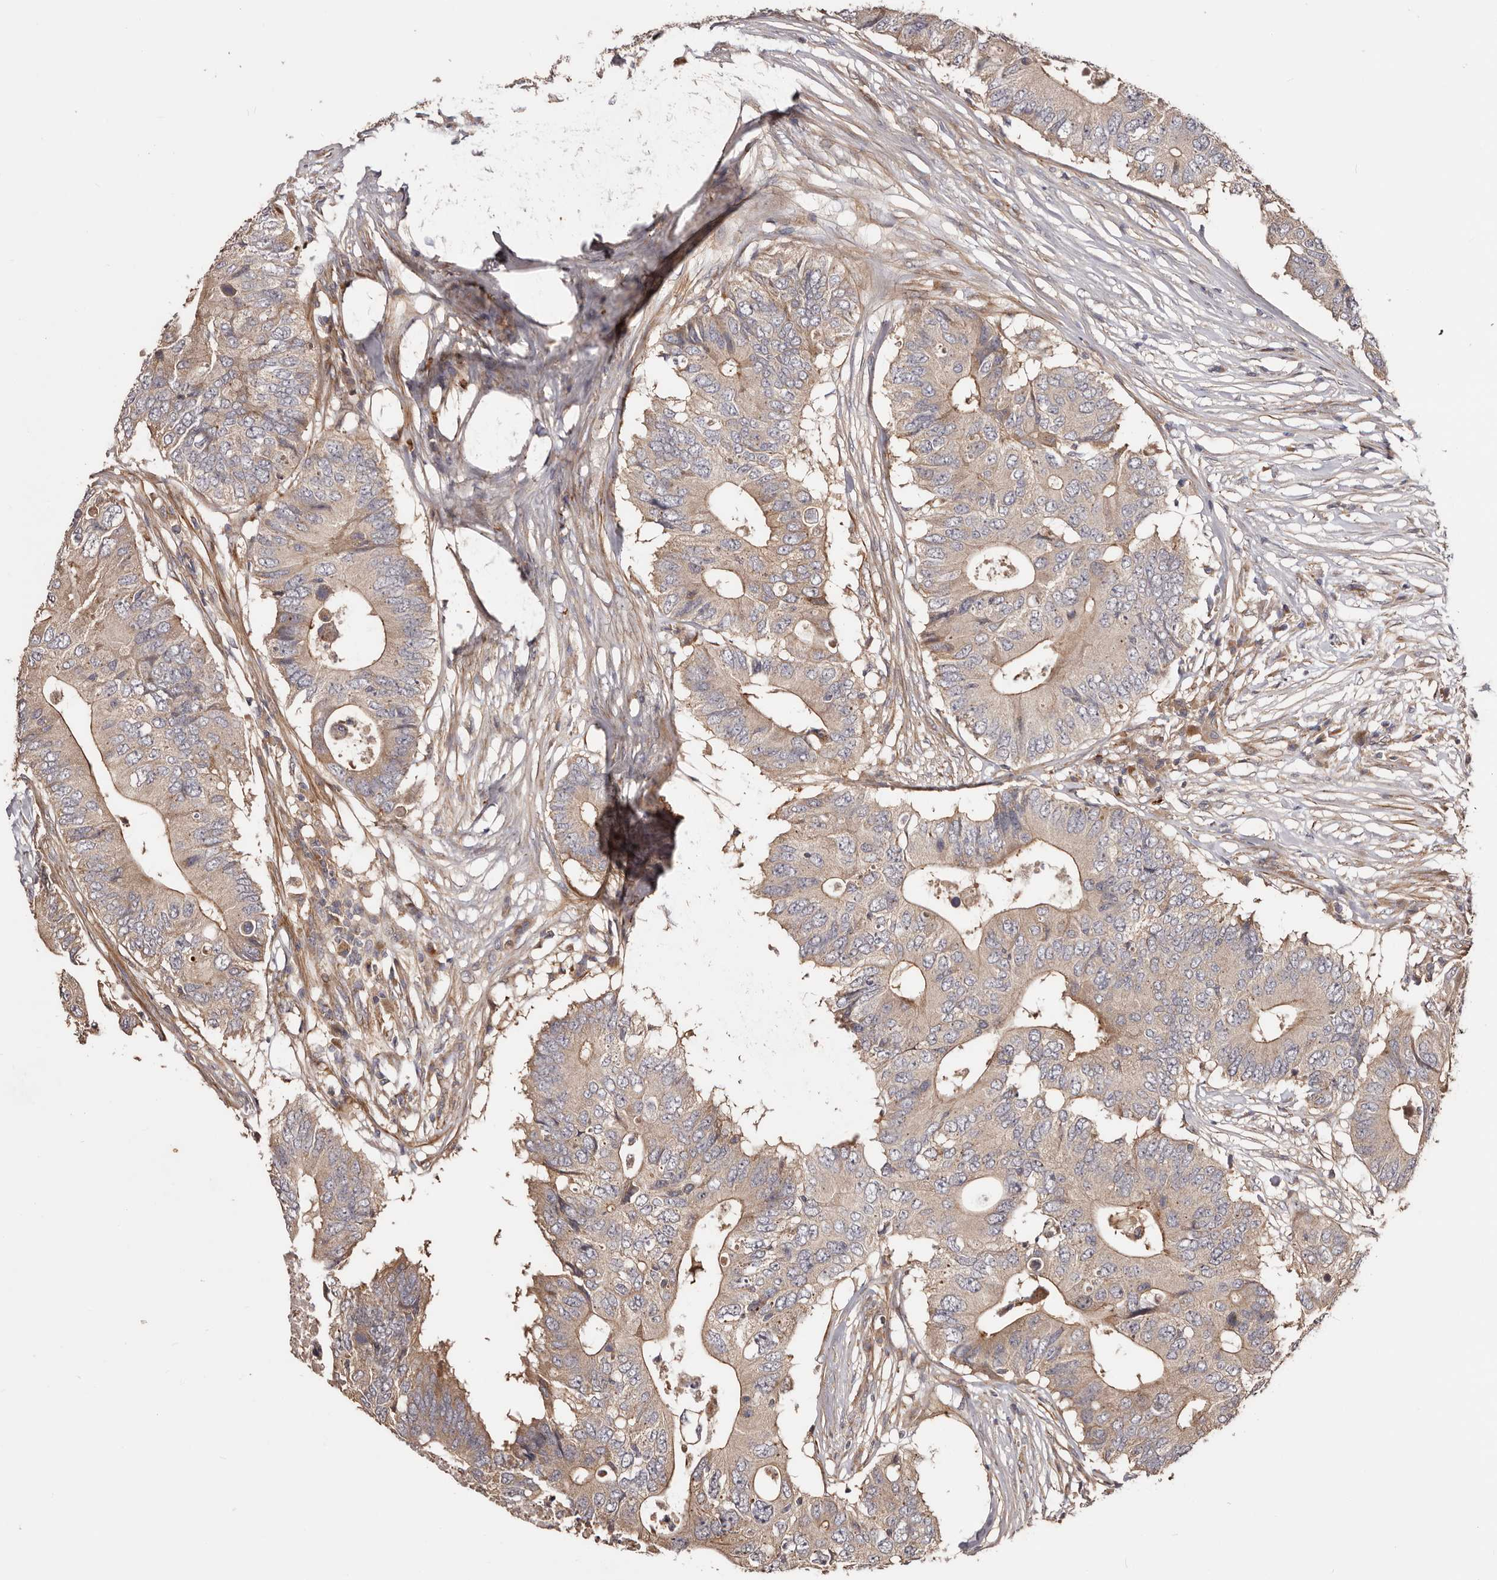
{"staining": {"intensity": "weak", "quantity": ">75%", "location": "cytoplasmic/membranous"}, "tissue": "colorectal cancer", "cell_type": "Tumor cells", "image_type": "cancer", "snomed": [{"axis": "morphology", "description": "Adenocarcinoma, NOS"}, {"axis": "topography", "description": "Colon"}], "caption": "A brown stain shows weak cytoplasmic/membranous staining of a protein in human adenocarcinoma (colorectal) tumor cells.", "gene": "GTPBP1", "patient": {"sex": "male", "age": 71}}